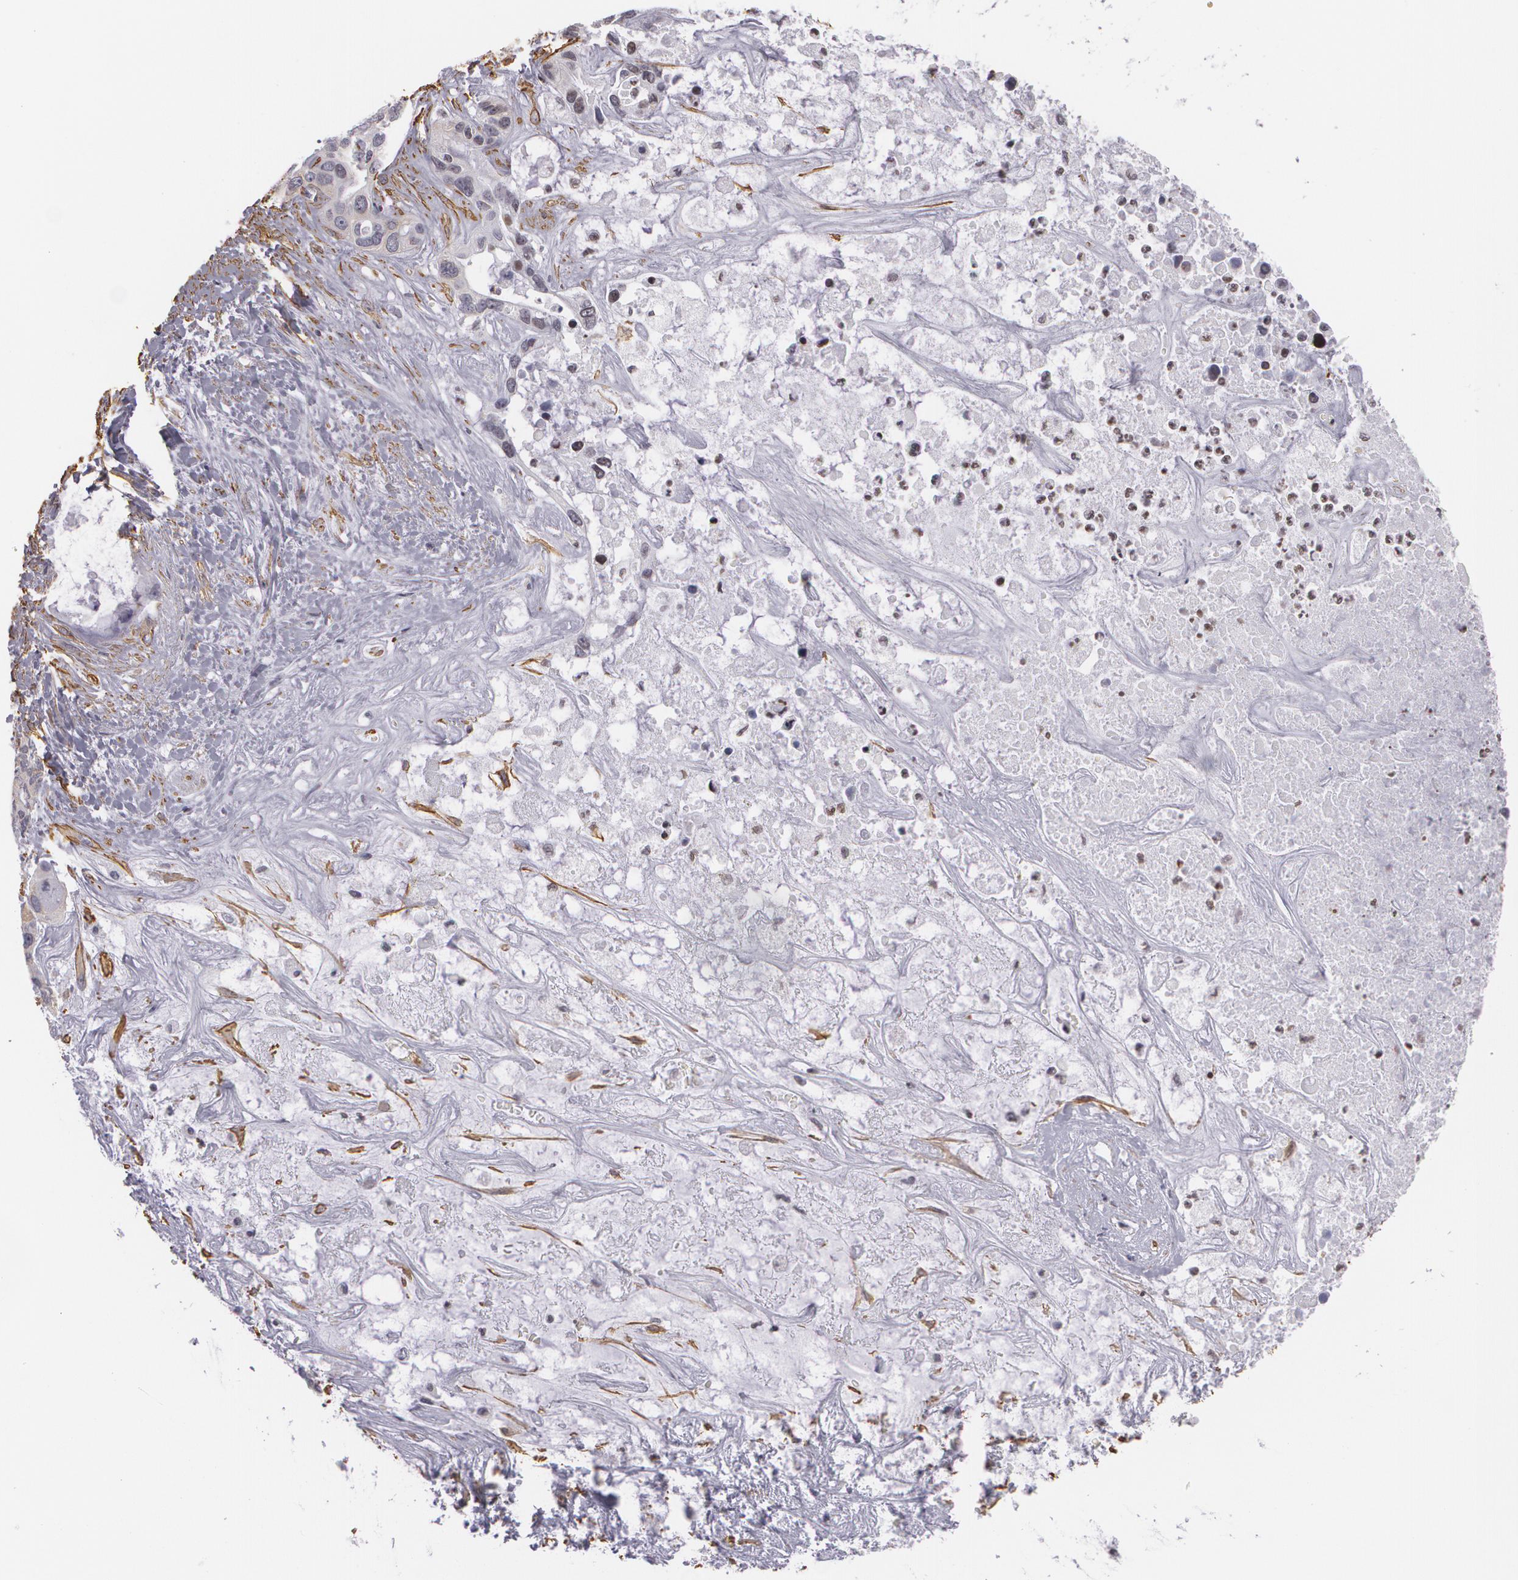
{"staining": {"intensity": "weak", "quantity": "25%-75%", "location": "cytoplasmic/membranous"}, "tissue": "liver cancer", "cell_type": "Tumor cells", "image_type": "cancer", "snomed": [{"axis": "morphology", "description": "Cholangiocarcinoma"}, {"axis": "topography", "description": "Liver"}], "caption": "DAB (3,3'-diaminobenzidine) immunohistochemical staining of human liver cholangiocarcinoma shows weak cytoplasmic/membranous protein positivity in approximately 25%-75% of tumor cells.", "gene": "VAMP1", "patient": {"sex": "female", "age": 65}}